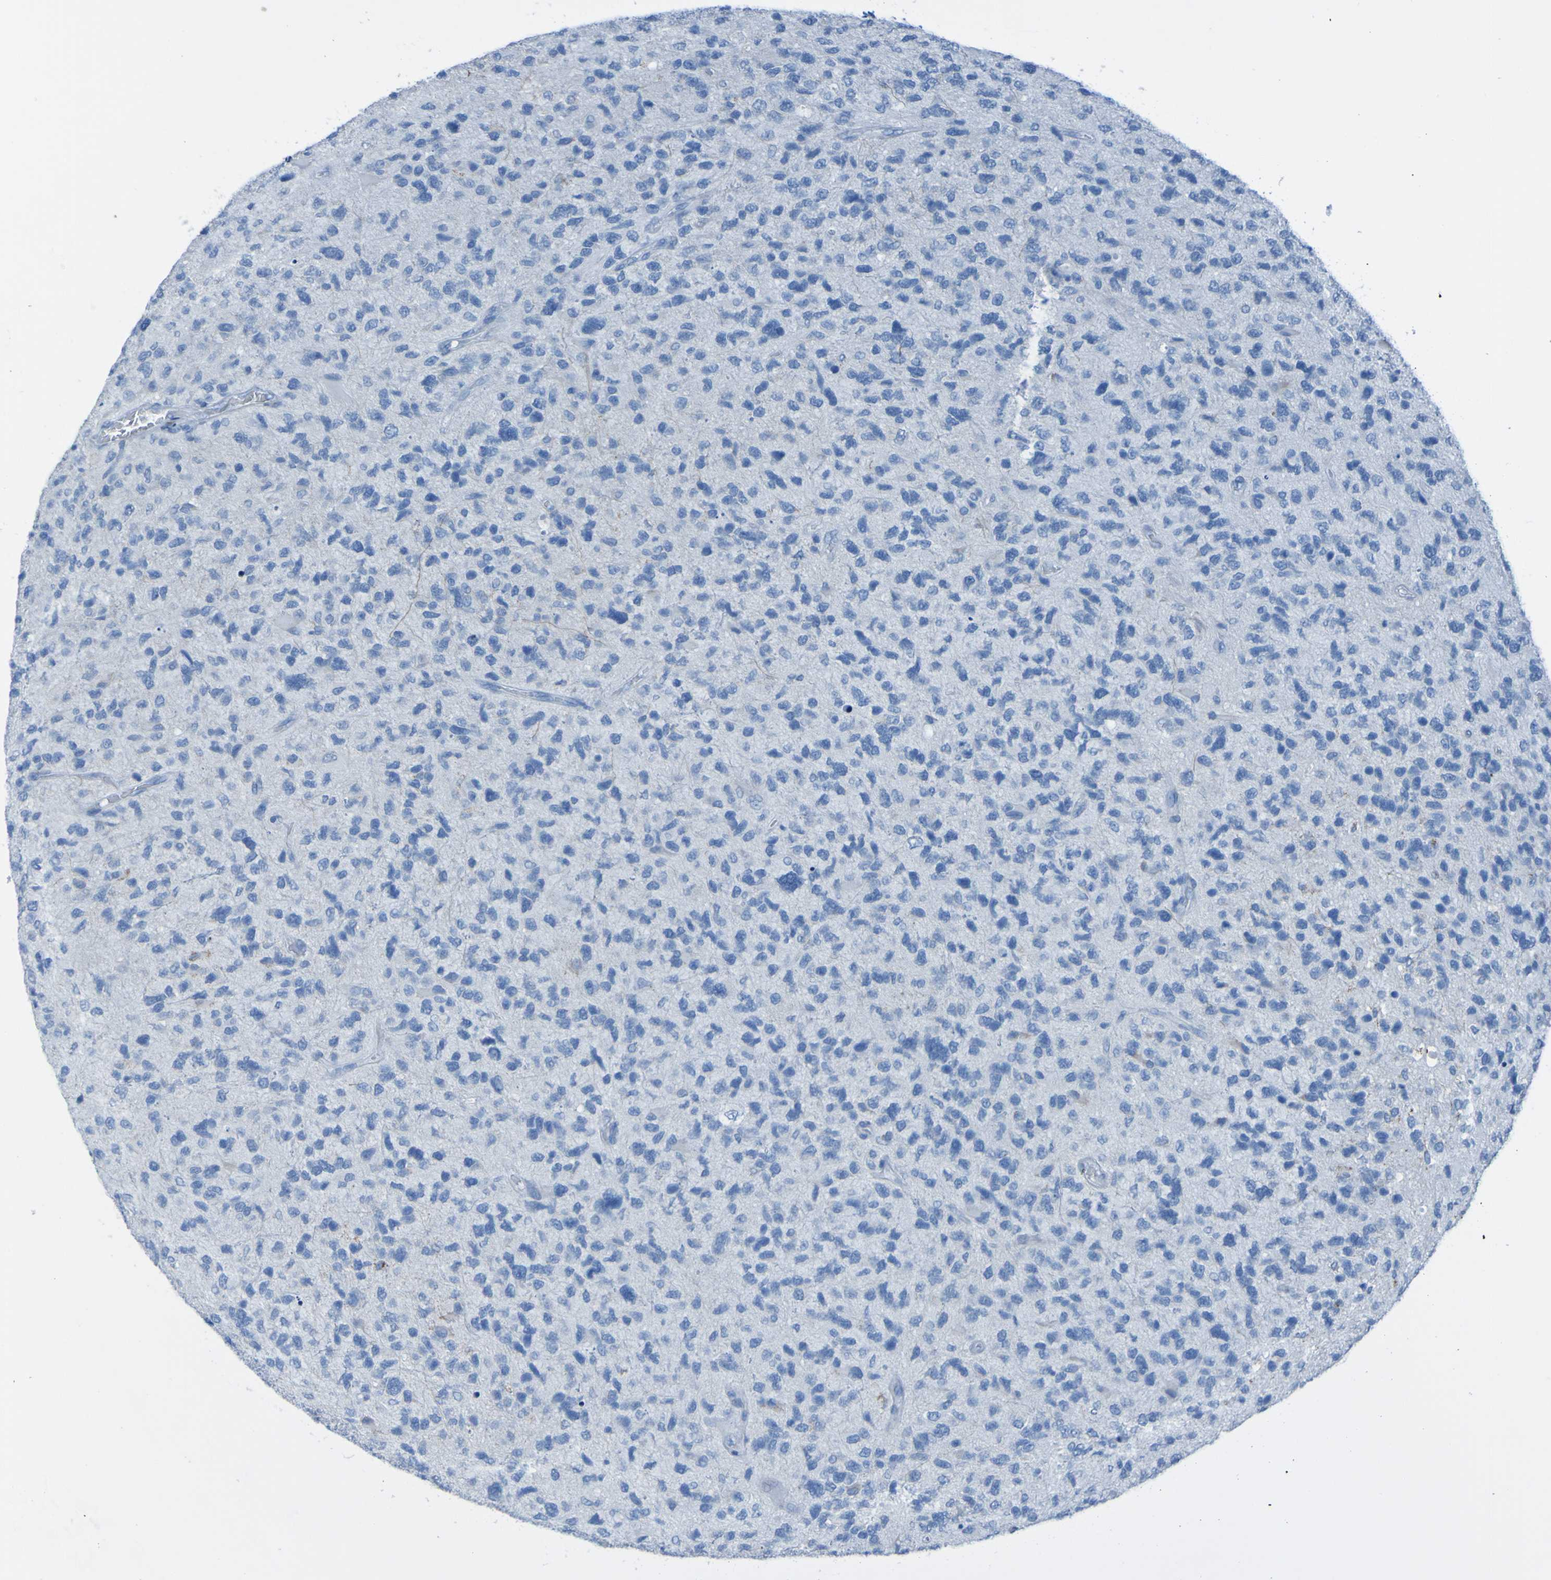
{"staining": {"intensity": "negative", "quantity": "none", "location": "none"}, "tissue": "glioma", "cell_type": "Tumor cells", "image_type": "cancer", "snomed": [{"axis": "morphology", "description": "Glioma, malignant, High grade"}, {"axis": "topography", "description": "Brain"}], "caption": "Immunohistochemical staining of human malignant glioma (high-grade) displays no significant staining in tumor cells. The staining was performed using DAB to visualize the protein expression in brown, while the nuclei were stained in blue with hematoxylin (Magnification: 20x).", "gene": "ACMSD", "patient": {"sex": "female", "age": 58}}